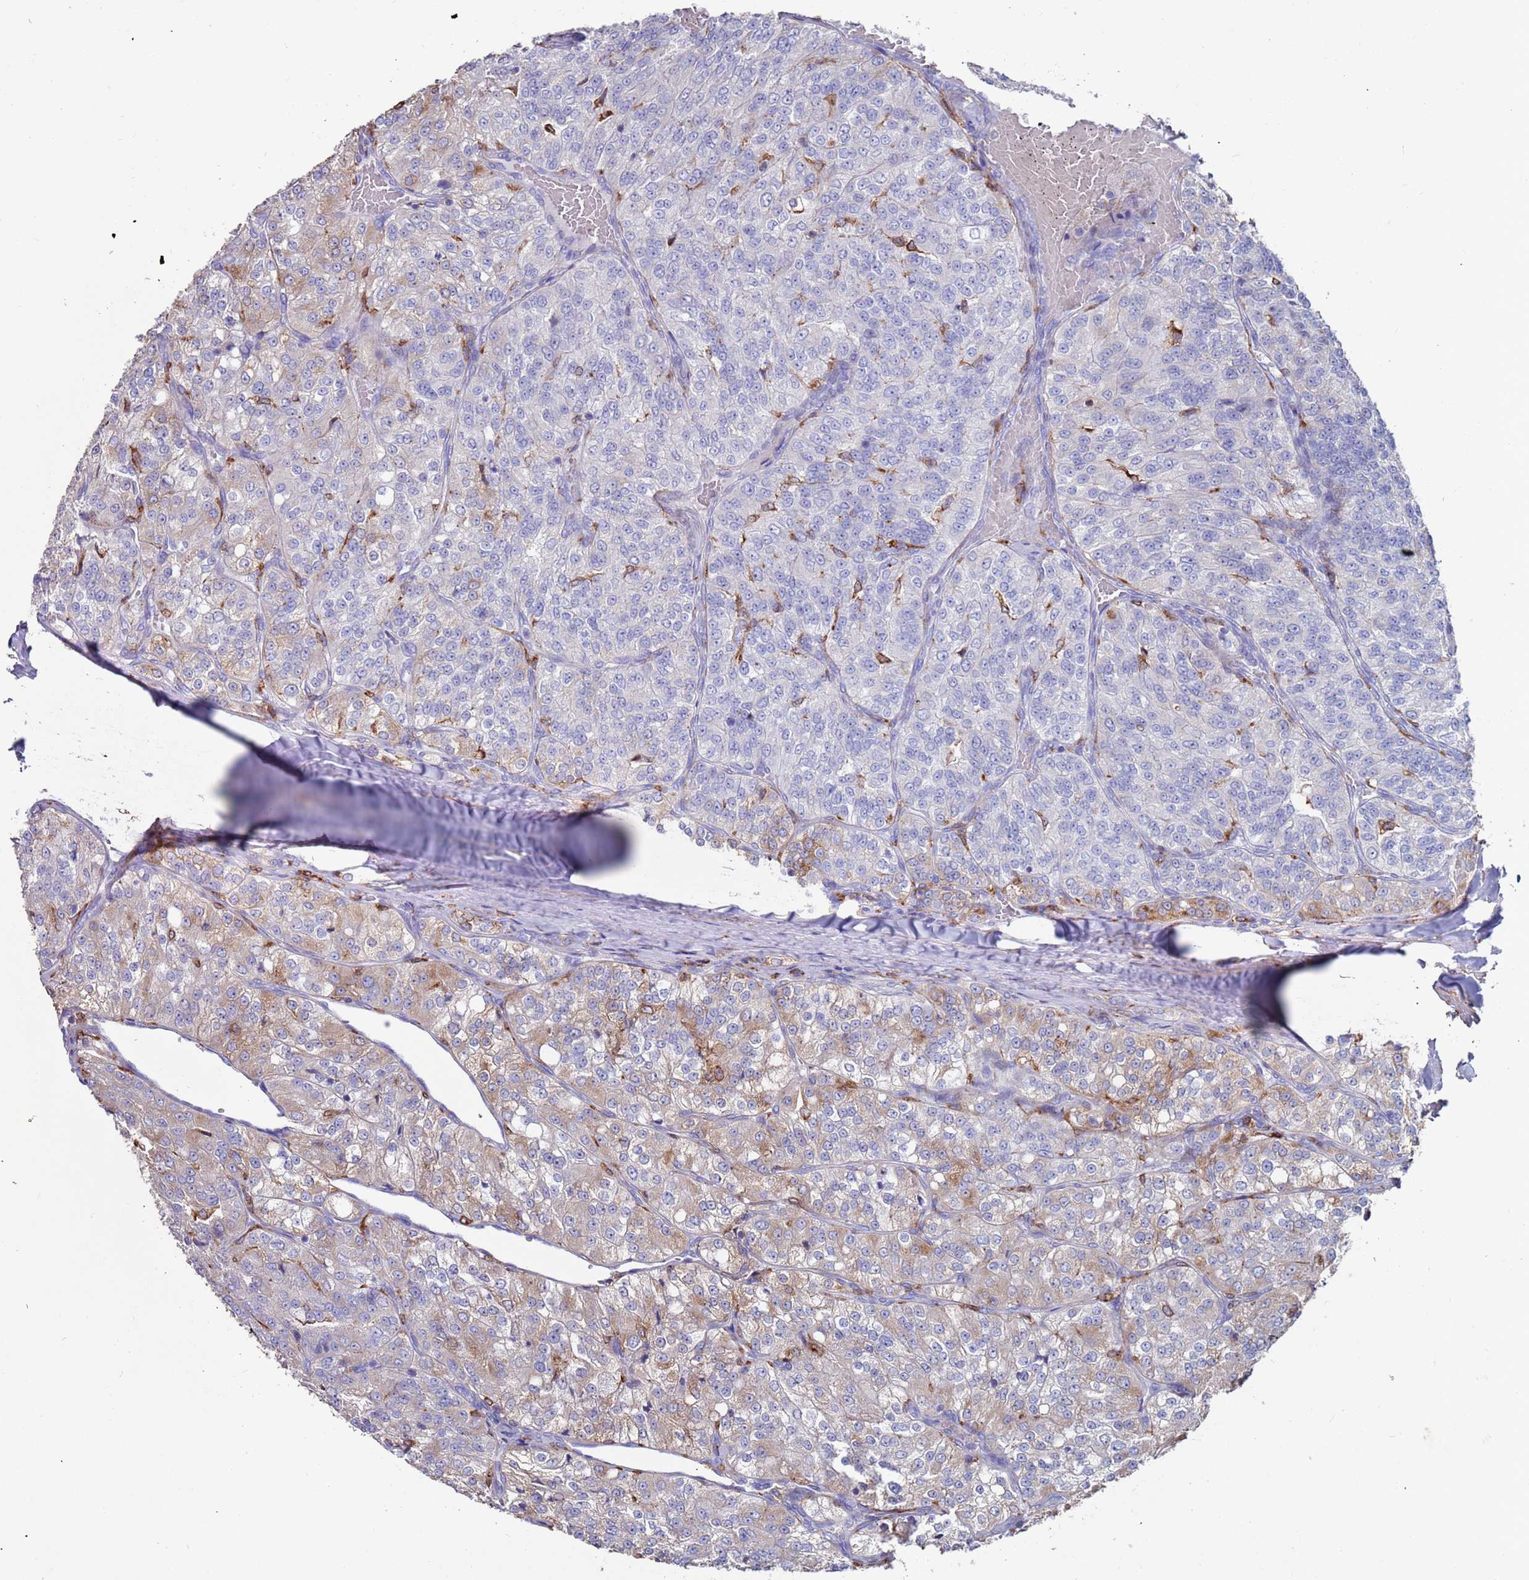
{"staining": {"intensity": "moderate", "quantity": "<25%", "location": "cytoplasmic/membranous"}, "tissue": "renal cancer", "cell_type": "Tumor cells", "image_type": "cancer", "snomed": [{"axis": "morphology", "description": "Adenocarcinoma, NOS"}, {"axis": "topography", "description": "Kidney"}], "caption": "Moderate cytoplasmic/membranous expression is seen in approximately <25% of tumor cells in renal adenocarcinoma.", "gene": "GREB1L", "patient": {"sex": "female", "age": 63}}